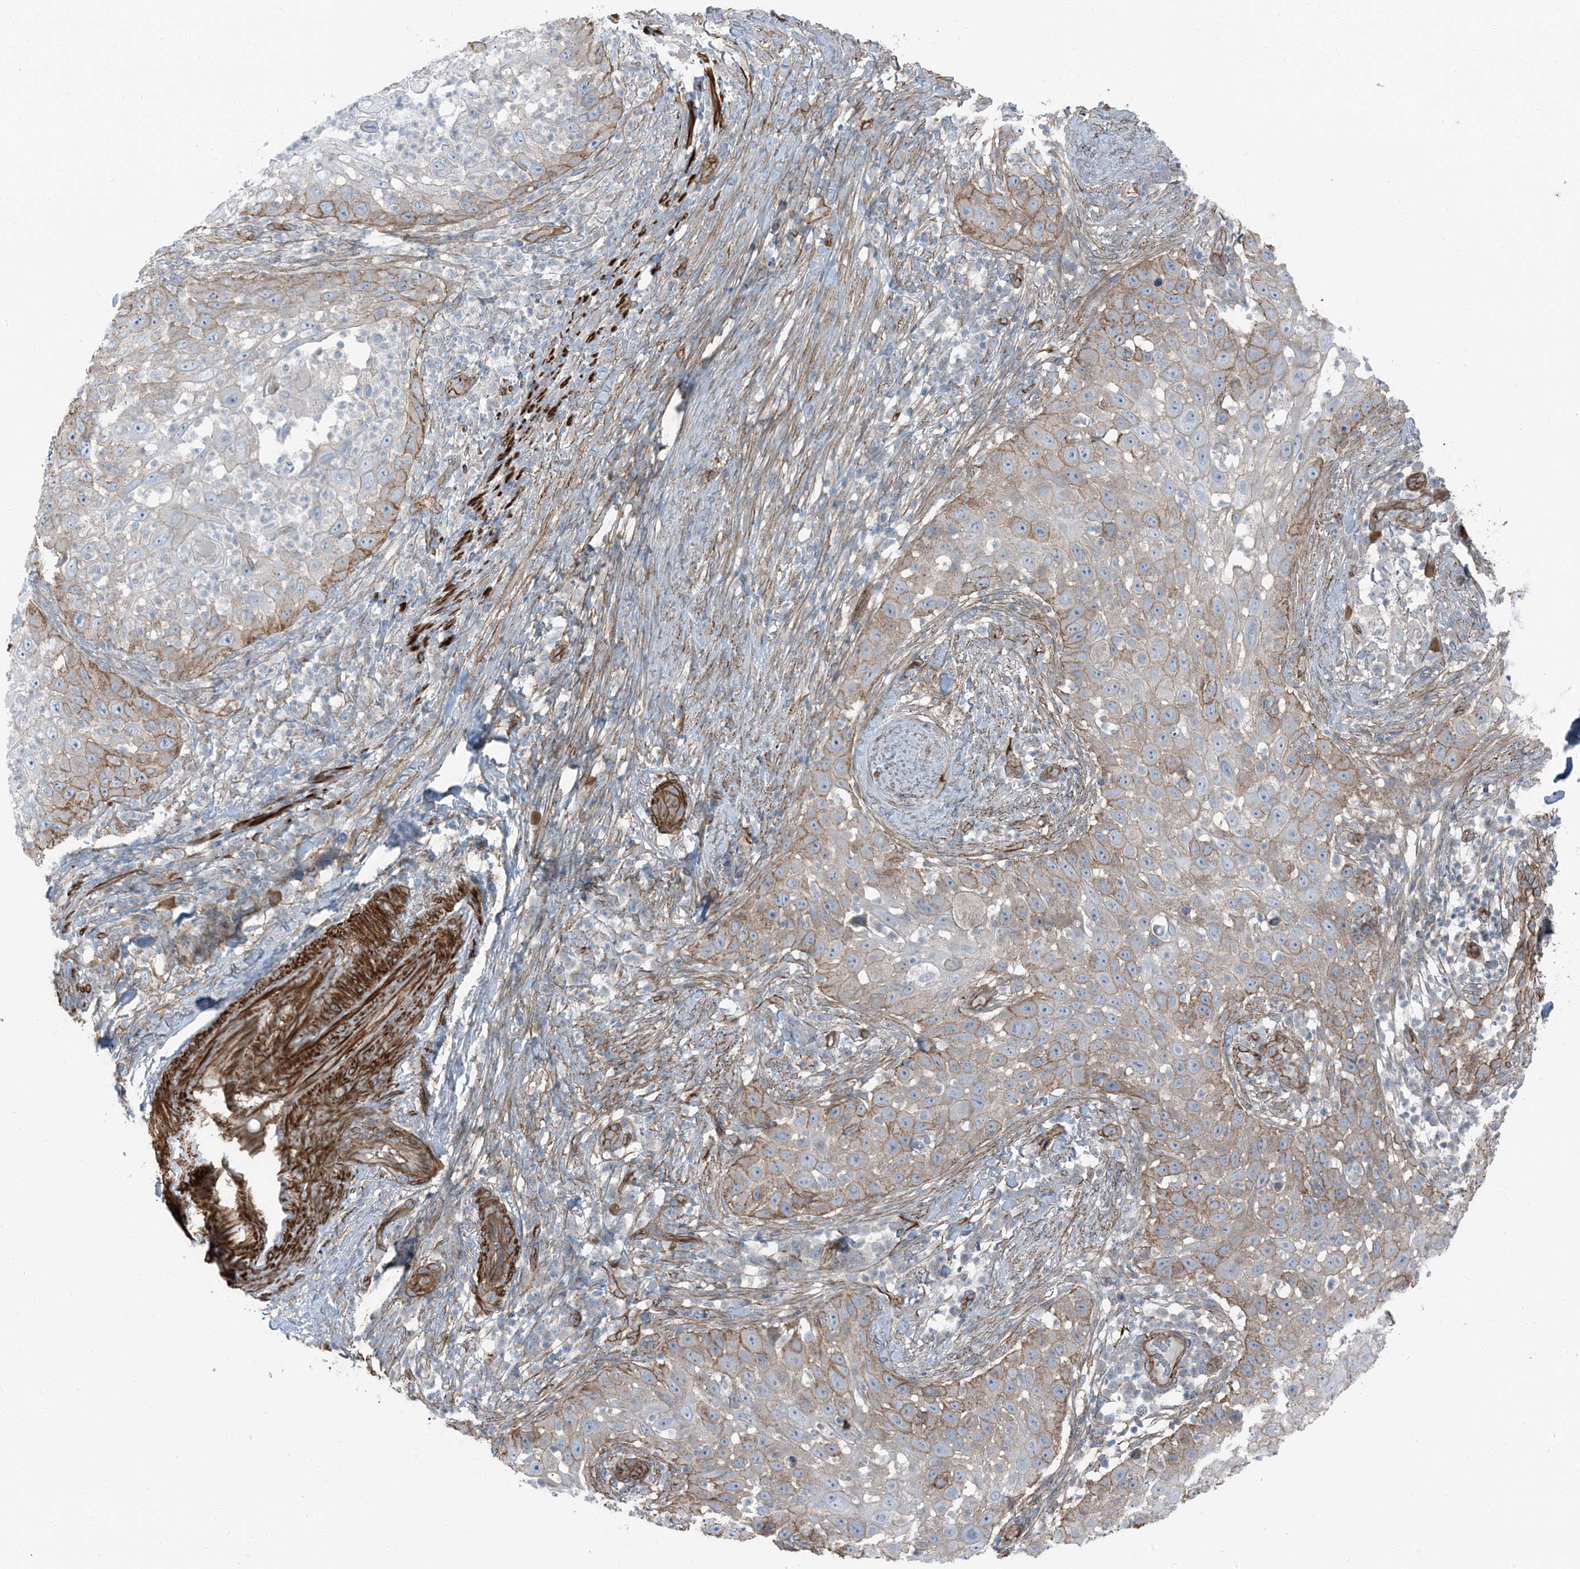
{"staining": {"intensity": "moderate", "quantity": "<25%", "location": "cytoplasmic/membranous"}, "tissue": "skin cancer", "cell_type": "Tumor cells", "image_type": "cancer", "snomed": [{"axis": "morphology", "description": "Squamous cell carcinoma, NOS"}, {"axis": "topography", "description": "Skin"}], "caption": "Squamous cell carcinoma (skin) was stained to show a protein in brown. There is low levels of moderate cytoplasmic/membranous staining in about <25% of tumor cells. (Stains: DAB in brown, nuclei in blue, Microscopy: brightfield microscopy at high magnification).", "gene": "ZFP90", "patient": {"sex": "female", "age": 44}}